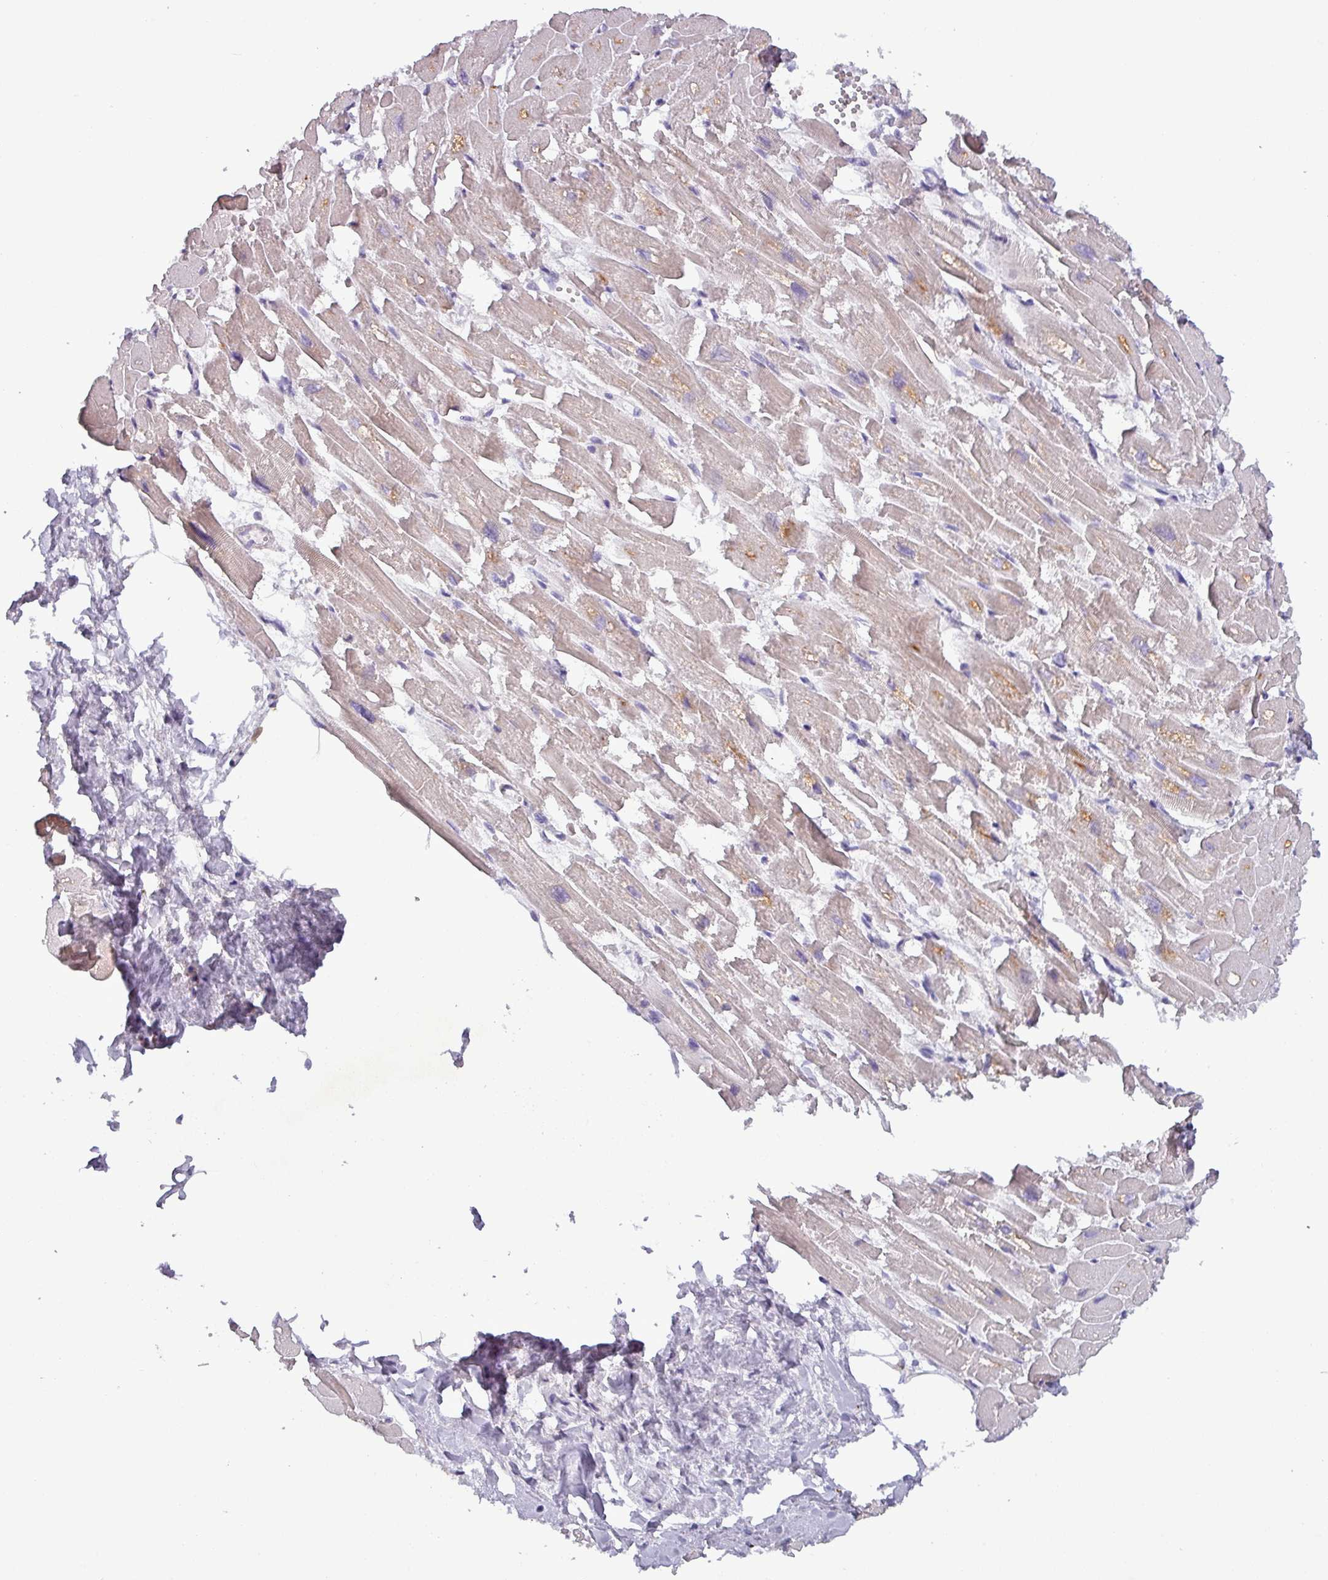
{"staining": {"intensity": "weak", "quantity": "25%-75%", "location": "cytoplasmic/membranous"}, "tissue": "heart muscle", "cell_type": "Cardiomyocytes", "image_type": "normal", "snomed": [{"axis": "morphology", "description": "Normal tissue, NOS"}, {"axis": "topography", "description": "Heart"}], "caption": "Protein expression analysis of normal human heart muscle reveals weak cytoplasmic/membranous staining in about 25%-75% of cardiomyocytes. (Stains: DAB (3,3'-diaminobenzidine) in brown, nuclei in blue, Microscopy: brightfield microscopy at high magnification).", "gene": "PNMA6A", "patient": {"sex": "male", "age": 54}}